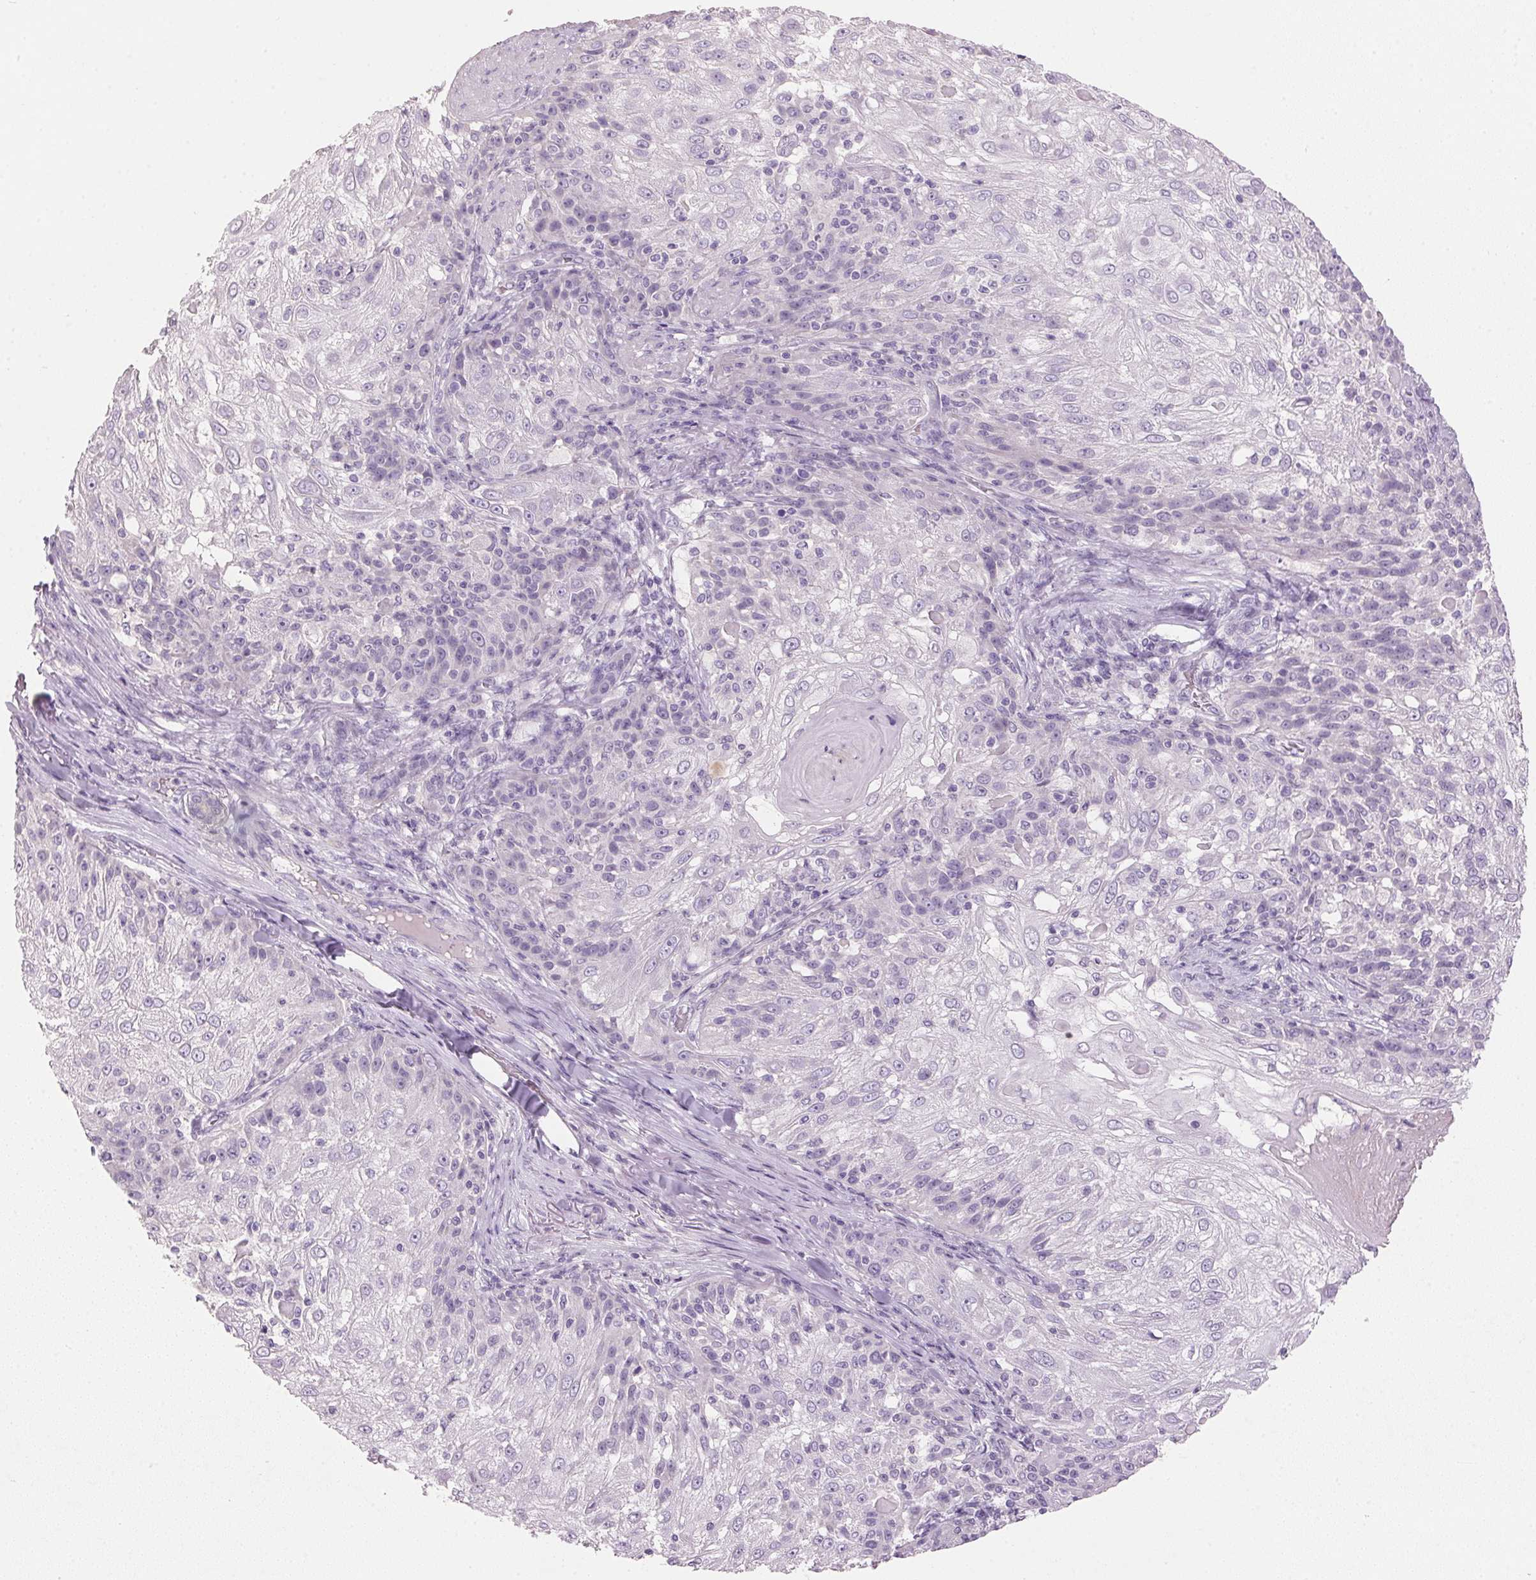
{"staining": {"intensity": "negative", "quantity": "none", "location": "none"}, "tissue": "skin cancer", "cell_type": "Tumor cells", "image_type": "cancer", "snomed": [{"axis": "morphology", "description": "Normal tissue, NOS"}, {"axis": "morphology", "description": "Squamous cell carcinoma, NOS"}, {"axis": "topography", "description": "Skin"}], "caption": "Skin squamous cell carcinoma was stained to show a protein in brown. There is no significant staining in tumor cells.", "gene": "HSD17B1", "patient": {"sex": "female", "age": 83}}